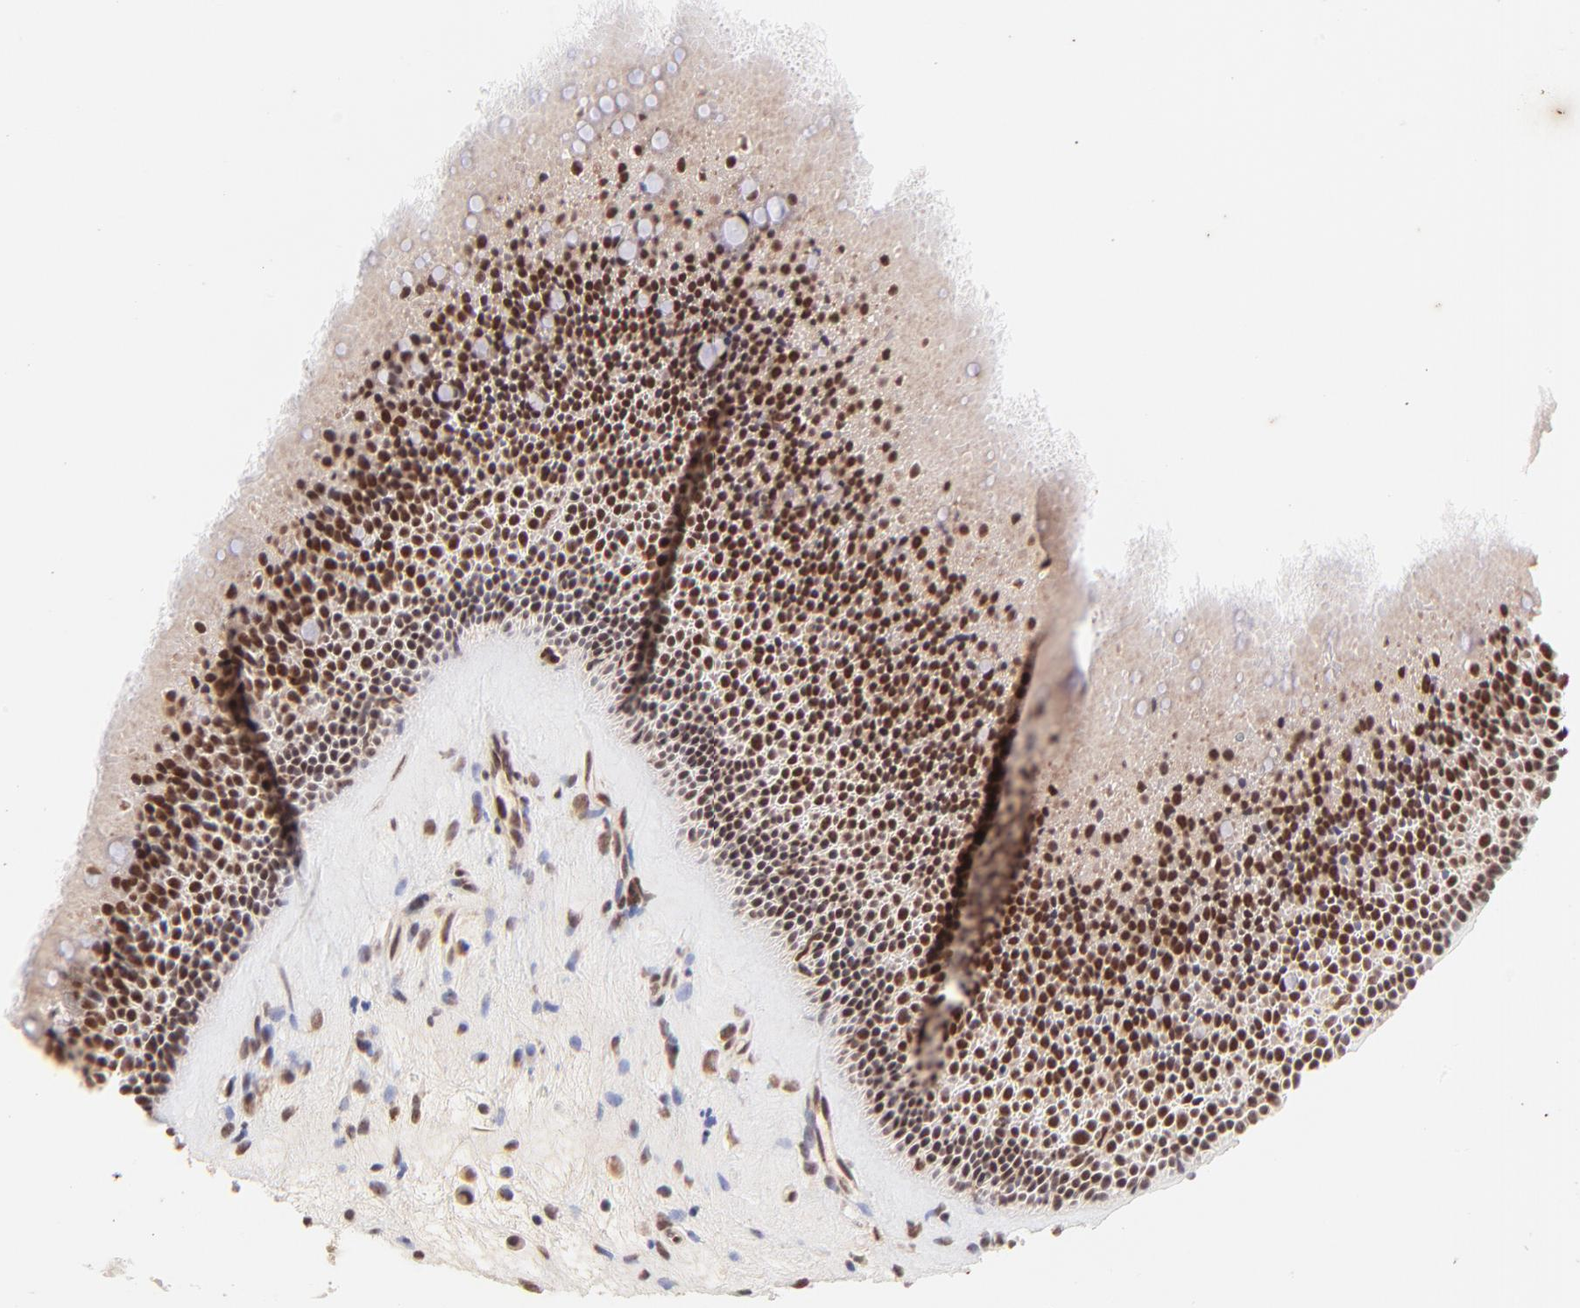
{"staining": {"intensity": "moderate", "quantity": ">75%", "location": "nuclear"}, "tissue": "nasopharynx", "cell_type": "Respiratory epithelial cells", "image_type": "normal", "snomed": [{"axis": "morphology", "description": "Normal tissue, NOS"}, {"axis": "topography", "description": "Nasopharynx"}], "caption": "About >75% of respiratory epithelial cells in normal human nasopharynx demonstrate moderate nuclear protein expression as visualized by brown immunohistochemical staining.", "gene": "MED12", "patient": {"sex": "female", "age": 78}}